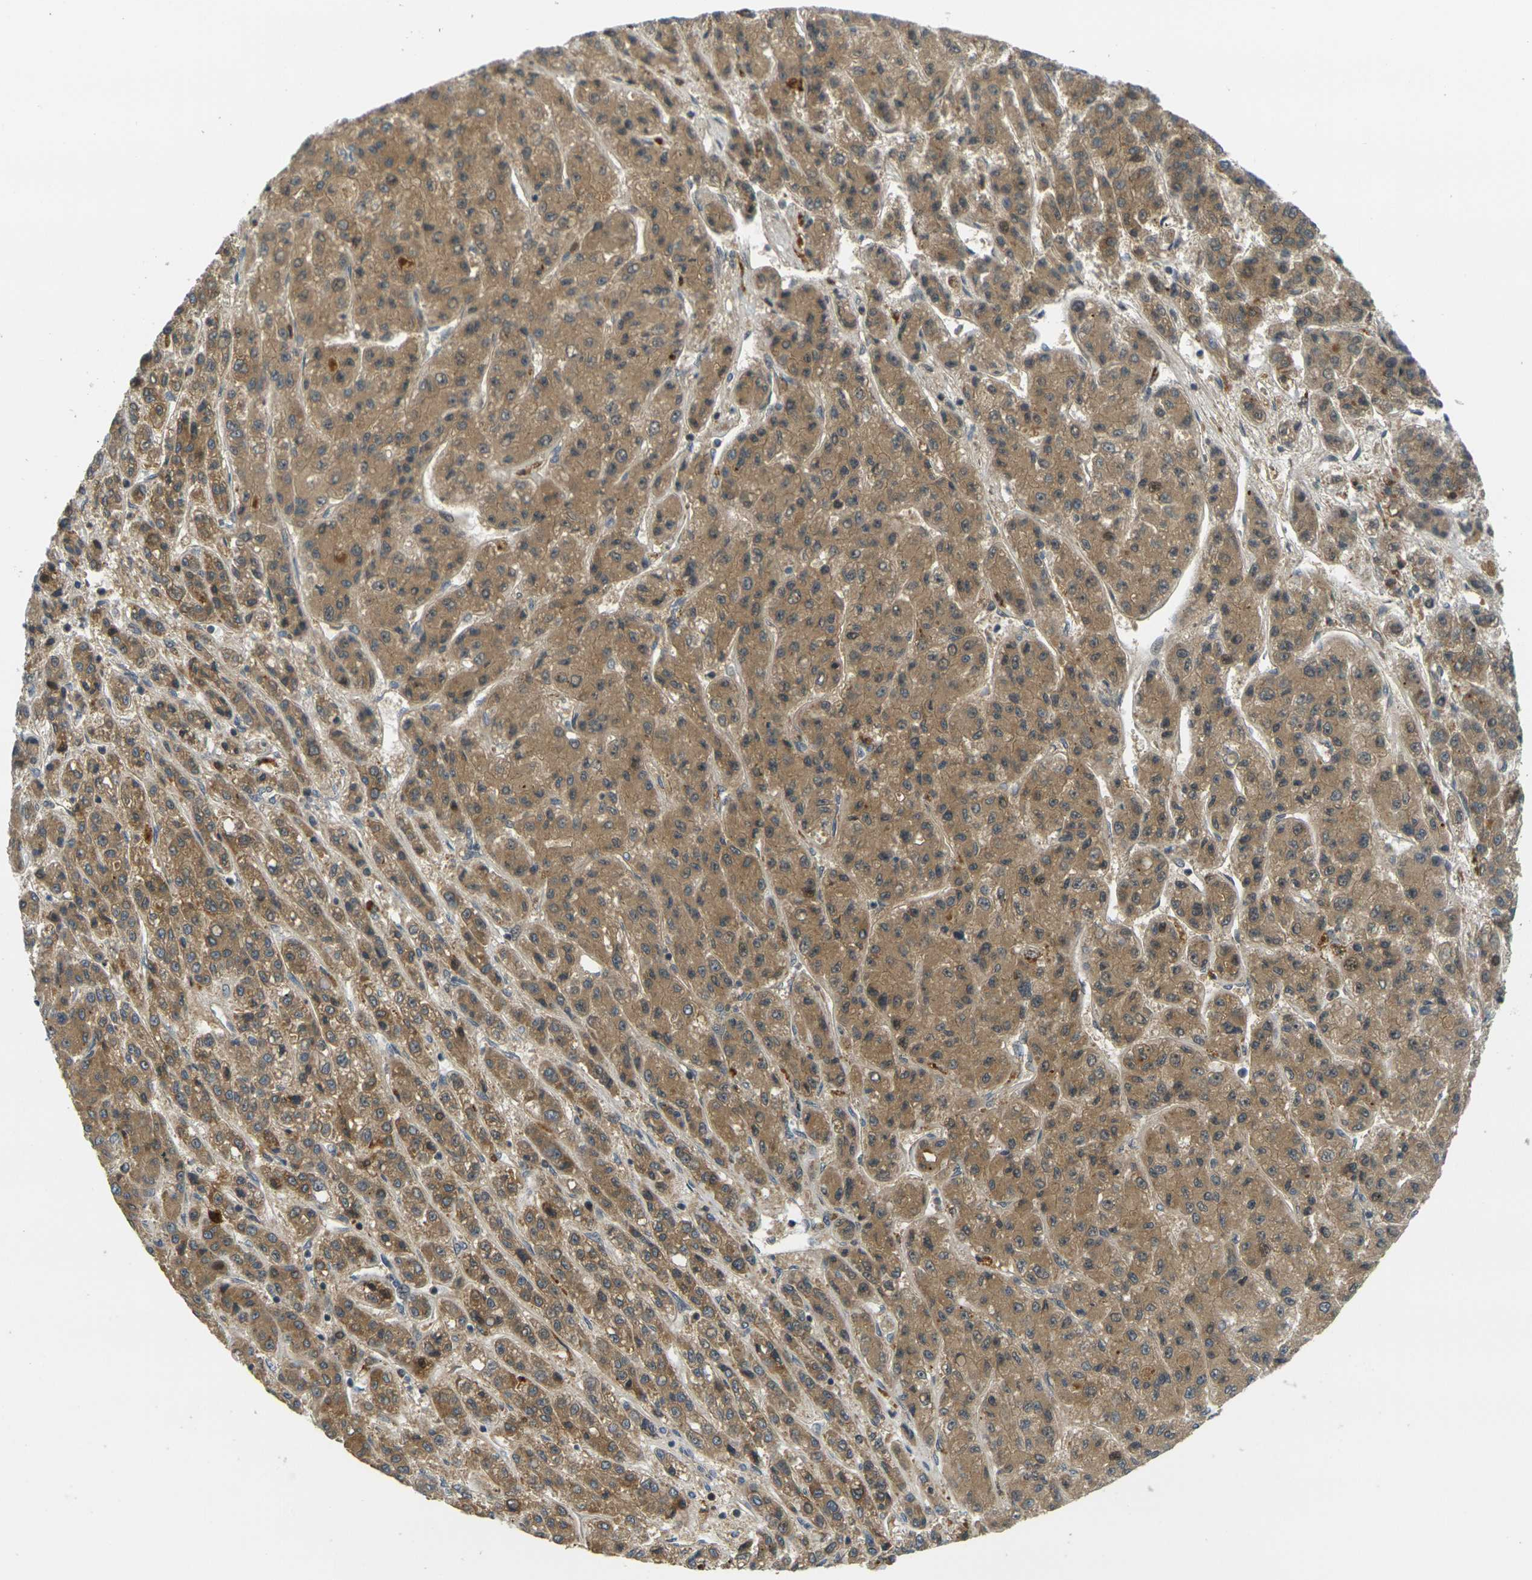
{"staining": {"intensity": "moderate", "quantity": ">75%", "location": "cytoplasmic/membranous"}, "tissue": "liver cancer", "cell_type": "Tumor cells", "image_type": "cancer", "snomed": [{"axis": "morphology", "description": "Carcinoma, Hepatocellular, NOS"}, {"axis": "topography", "description": "Liver"}], "caption": "Liver cancer stained with DAB IHC demonstrates medium levels of moderate cytoplasmic/membranous positivity in about >75% of tumor cells. Immunohistochemistry (ihc) stains the protein of interest in brown and the nuclei are stained blue.", "gene": "KLHL8", "patient": {"sex": "male", "age": 70}}